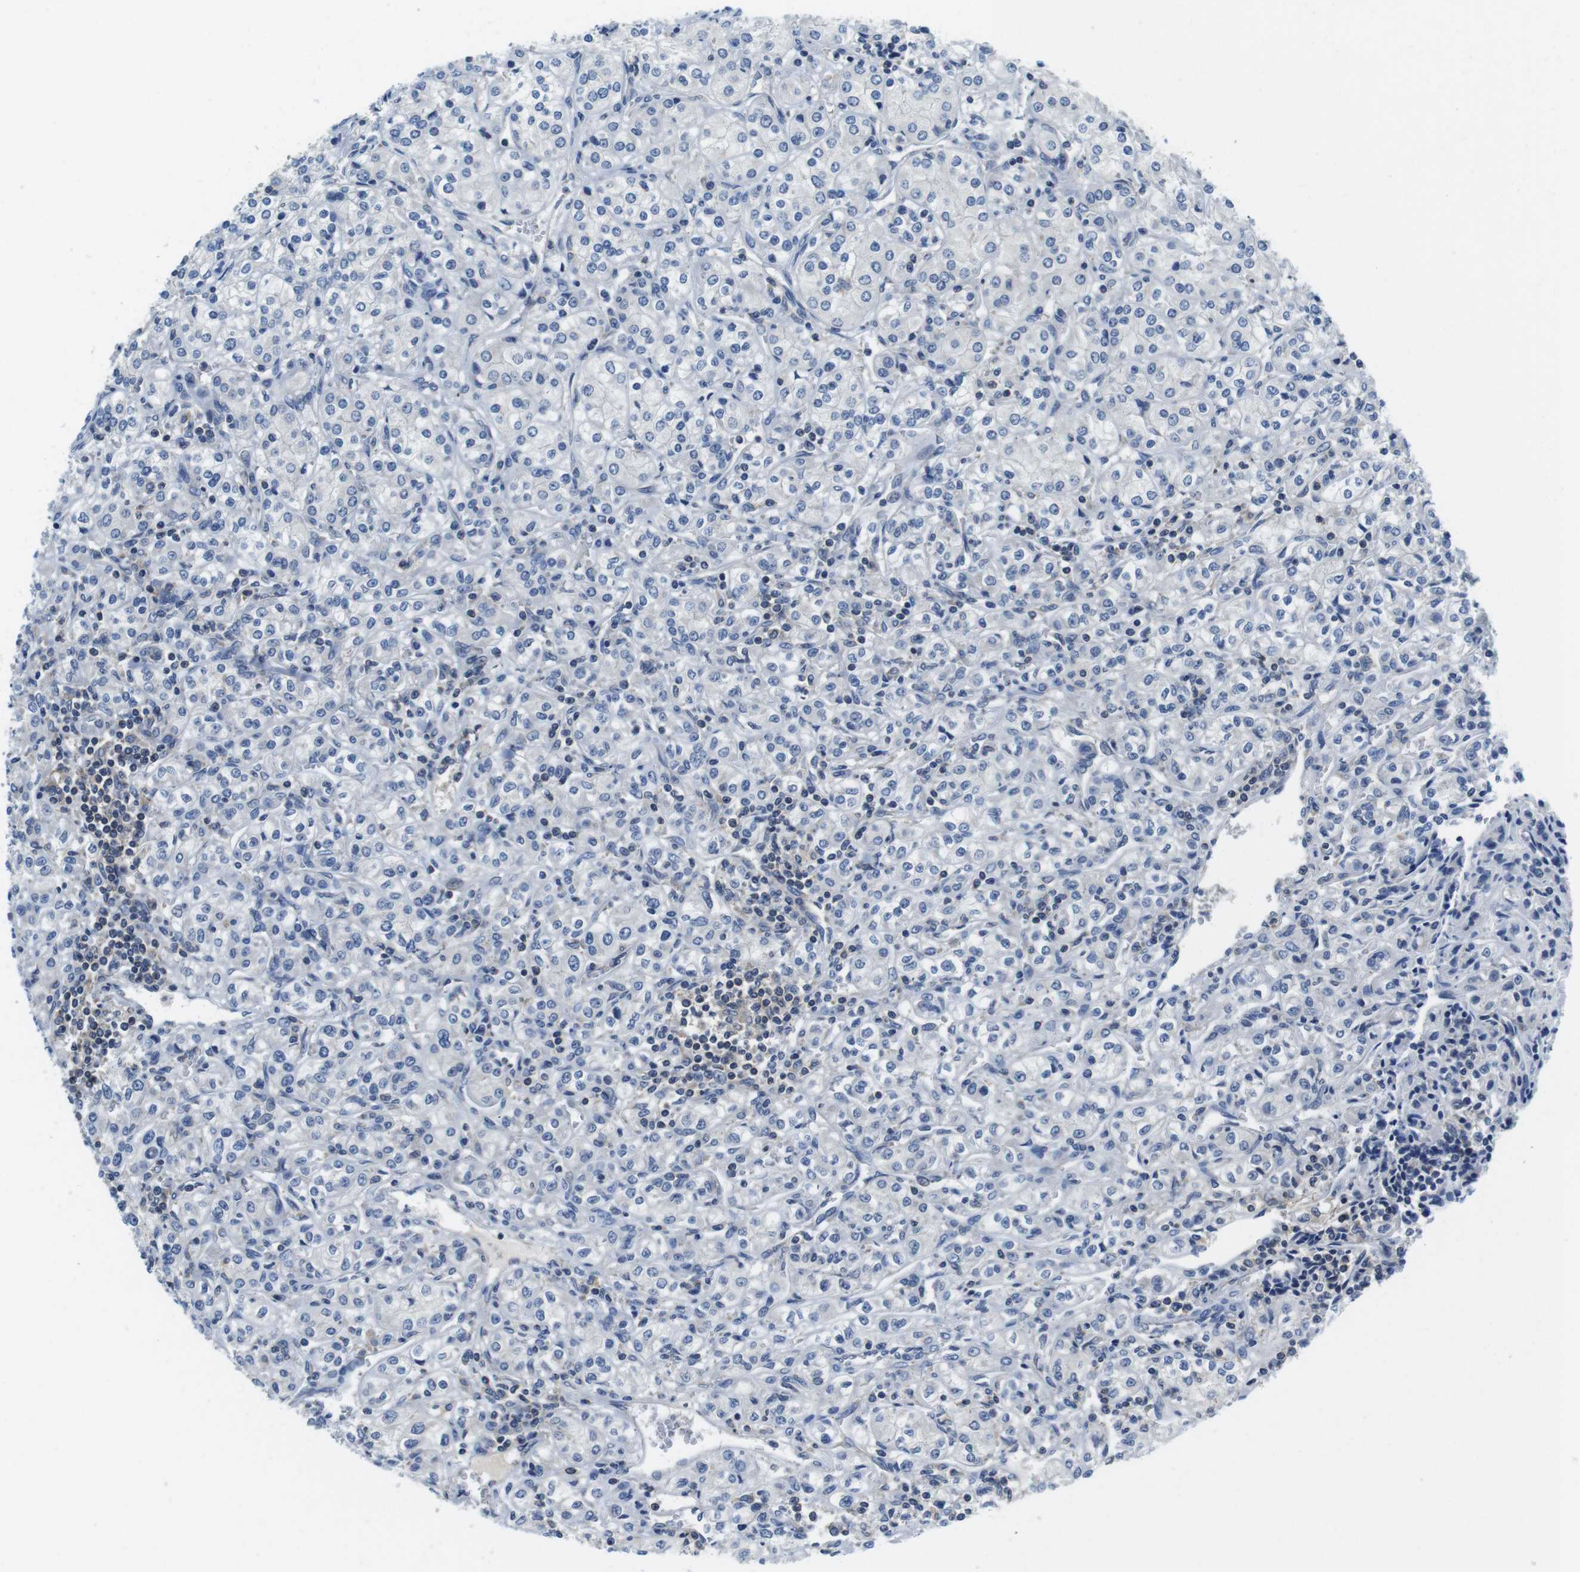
{"staining": {"intensity": "negative", "quantity": "none", "location": "none"}, "tissue": "renal cancer", "cell_type": "Tumor cells", "image_type": "cancer", "snomed": [{"axis": "morphology", "description": "Adenocarcinoma, NOS"}, {"axis": "topography", "description": "Kidney"}], "caption": "High magnification brightfield microscopy of renal cancer (adenocarcinoma) stained with DAB (brown) and counterstained with hematoxylin (blue): tumor cells show no significant expression.", "gene": "PIK3CD", "patient": {"sex": "male", "age": 77}}